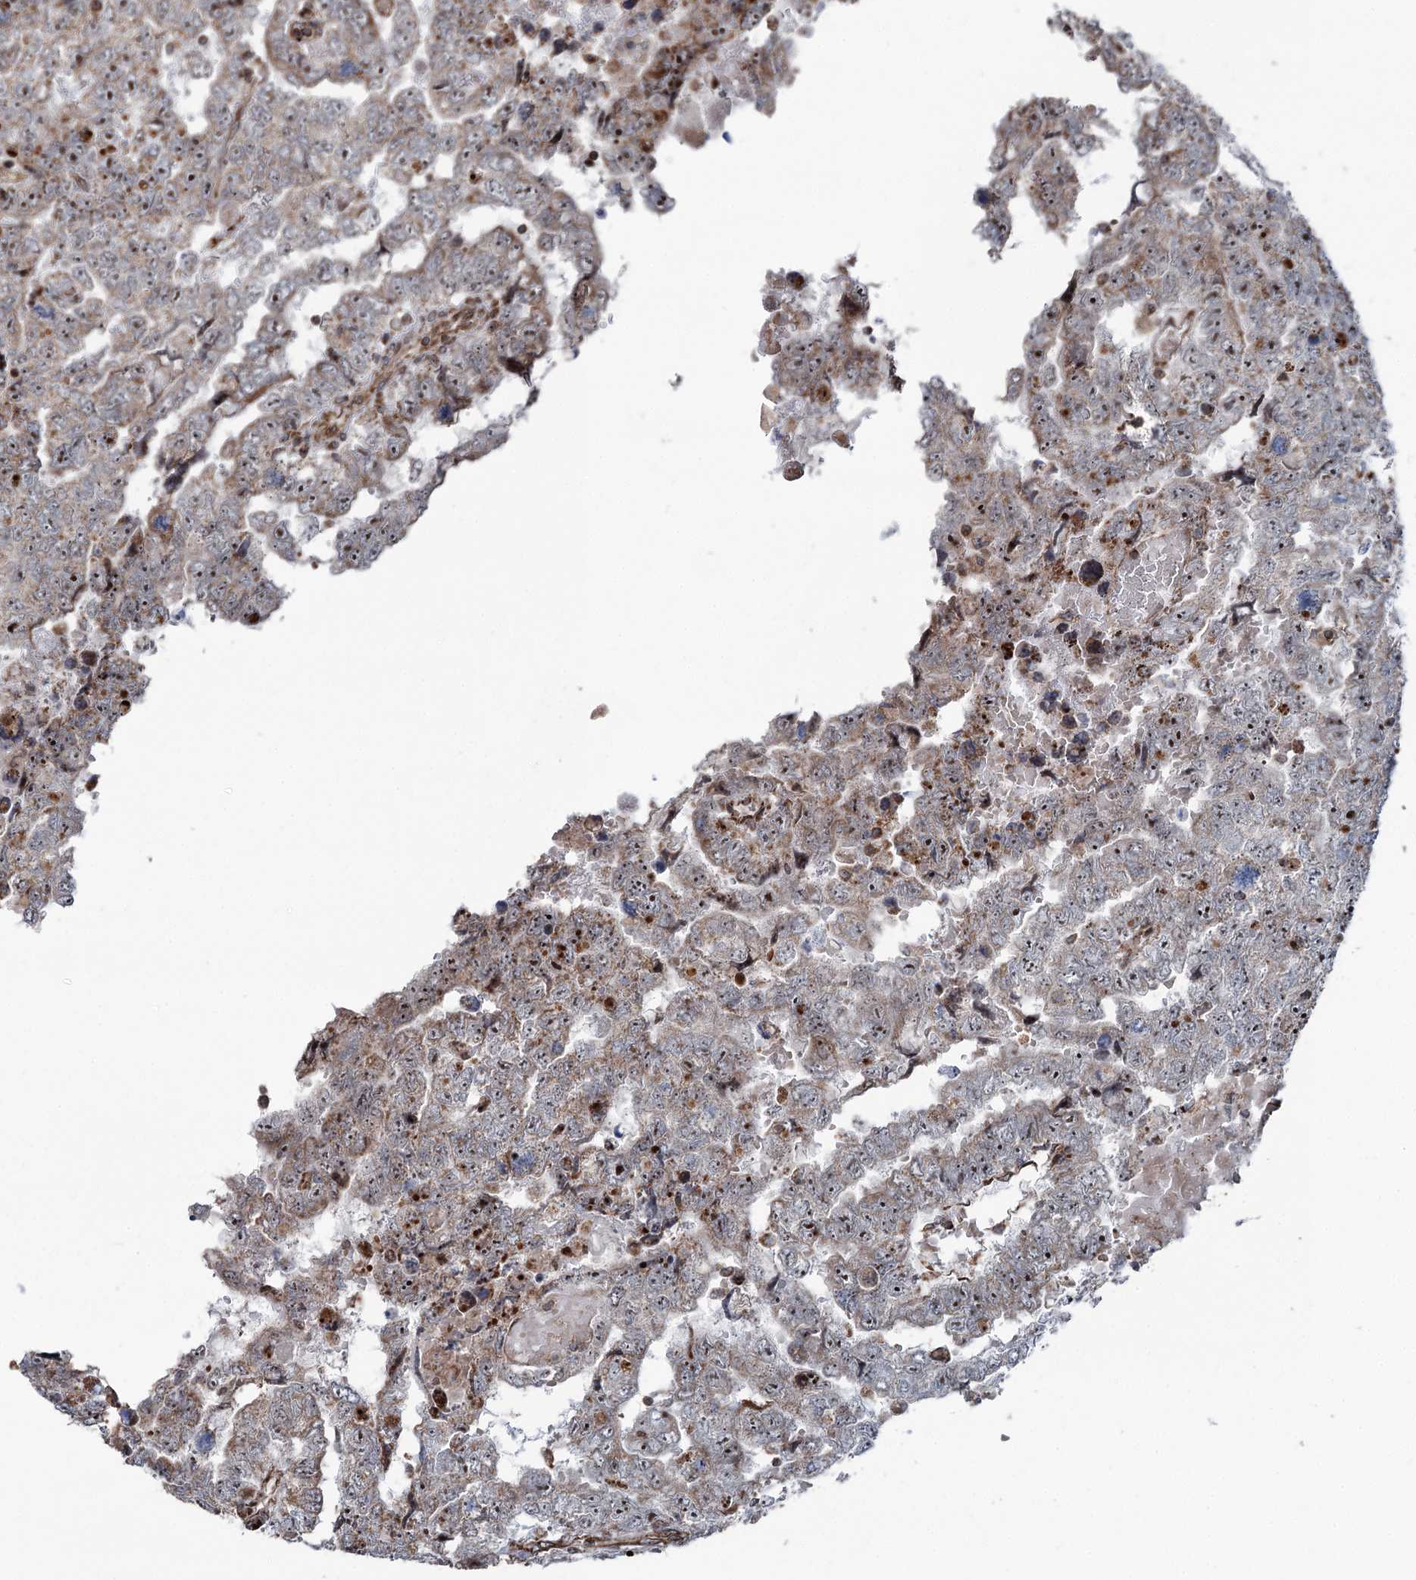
{"staining": {"intensity": "strong", "quantity": ">75%", "location": "cytoplasmic/membranous,nuclear"}, "tissue": "testis cancer", "cell_type": "Tumor cells", "image_type": "cancer", "snomed": [{"axis": "morphology", "description": "Carcinoma, Embryonal, NOS"}, {"axis": "topography", "description": "Testis"}], "caption": "This micrograph reveals immunohistochemistry staining of human testis cancer (embryonal carcinoma), with high strong cytoplasmic/membranous and nuclear positivity in approximately >75% of tumor cells.", "gene": "STEEP1", "patient": {"sex": "male", "age": 36}}